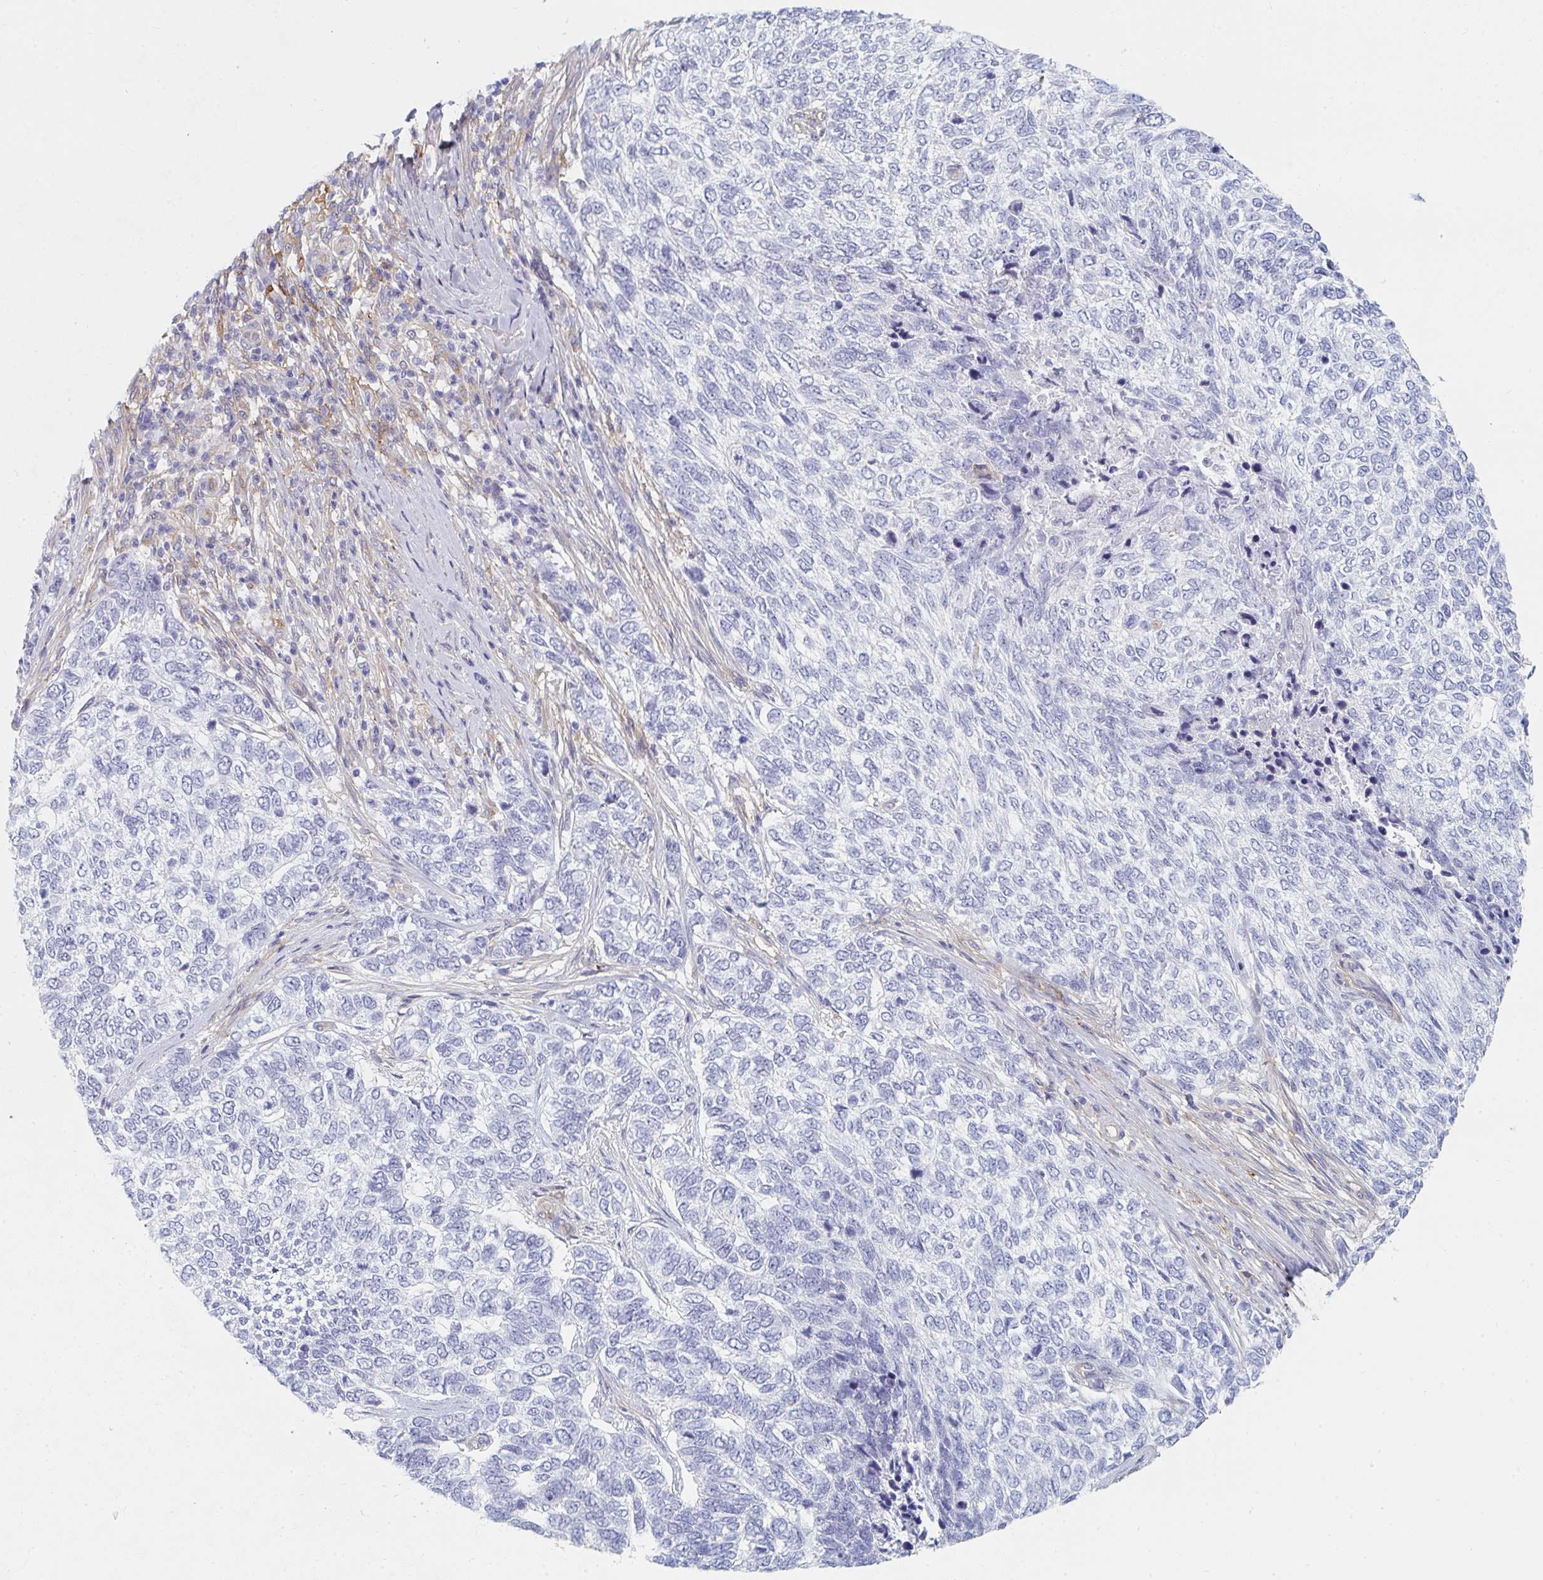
{"staining": {"intensity": "negative", "quantity": "none", "location": "none"}, "tissue": "skin cancer", "cell_type": "Tumor cells", "image_type": "cancer", "snomed": [{"axis": "morphology", "description": "Basal cell carcinoma"}, {"axis": "topography", "description": "Skin"}], "caption": "Tumor cells show no significant protein positivity in skin cancer (basal cell carcinoma). (Stains: DAB (3,3'-diaminobenzidine) IHC with hematoxylin counter stain, Microscopy: brightfield microscopy at high magnification).", "gene": "DAB2", "patient": {"sex": "female", "age": 65}}